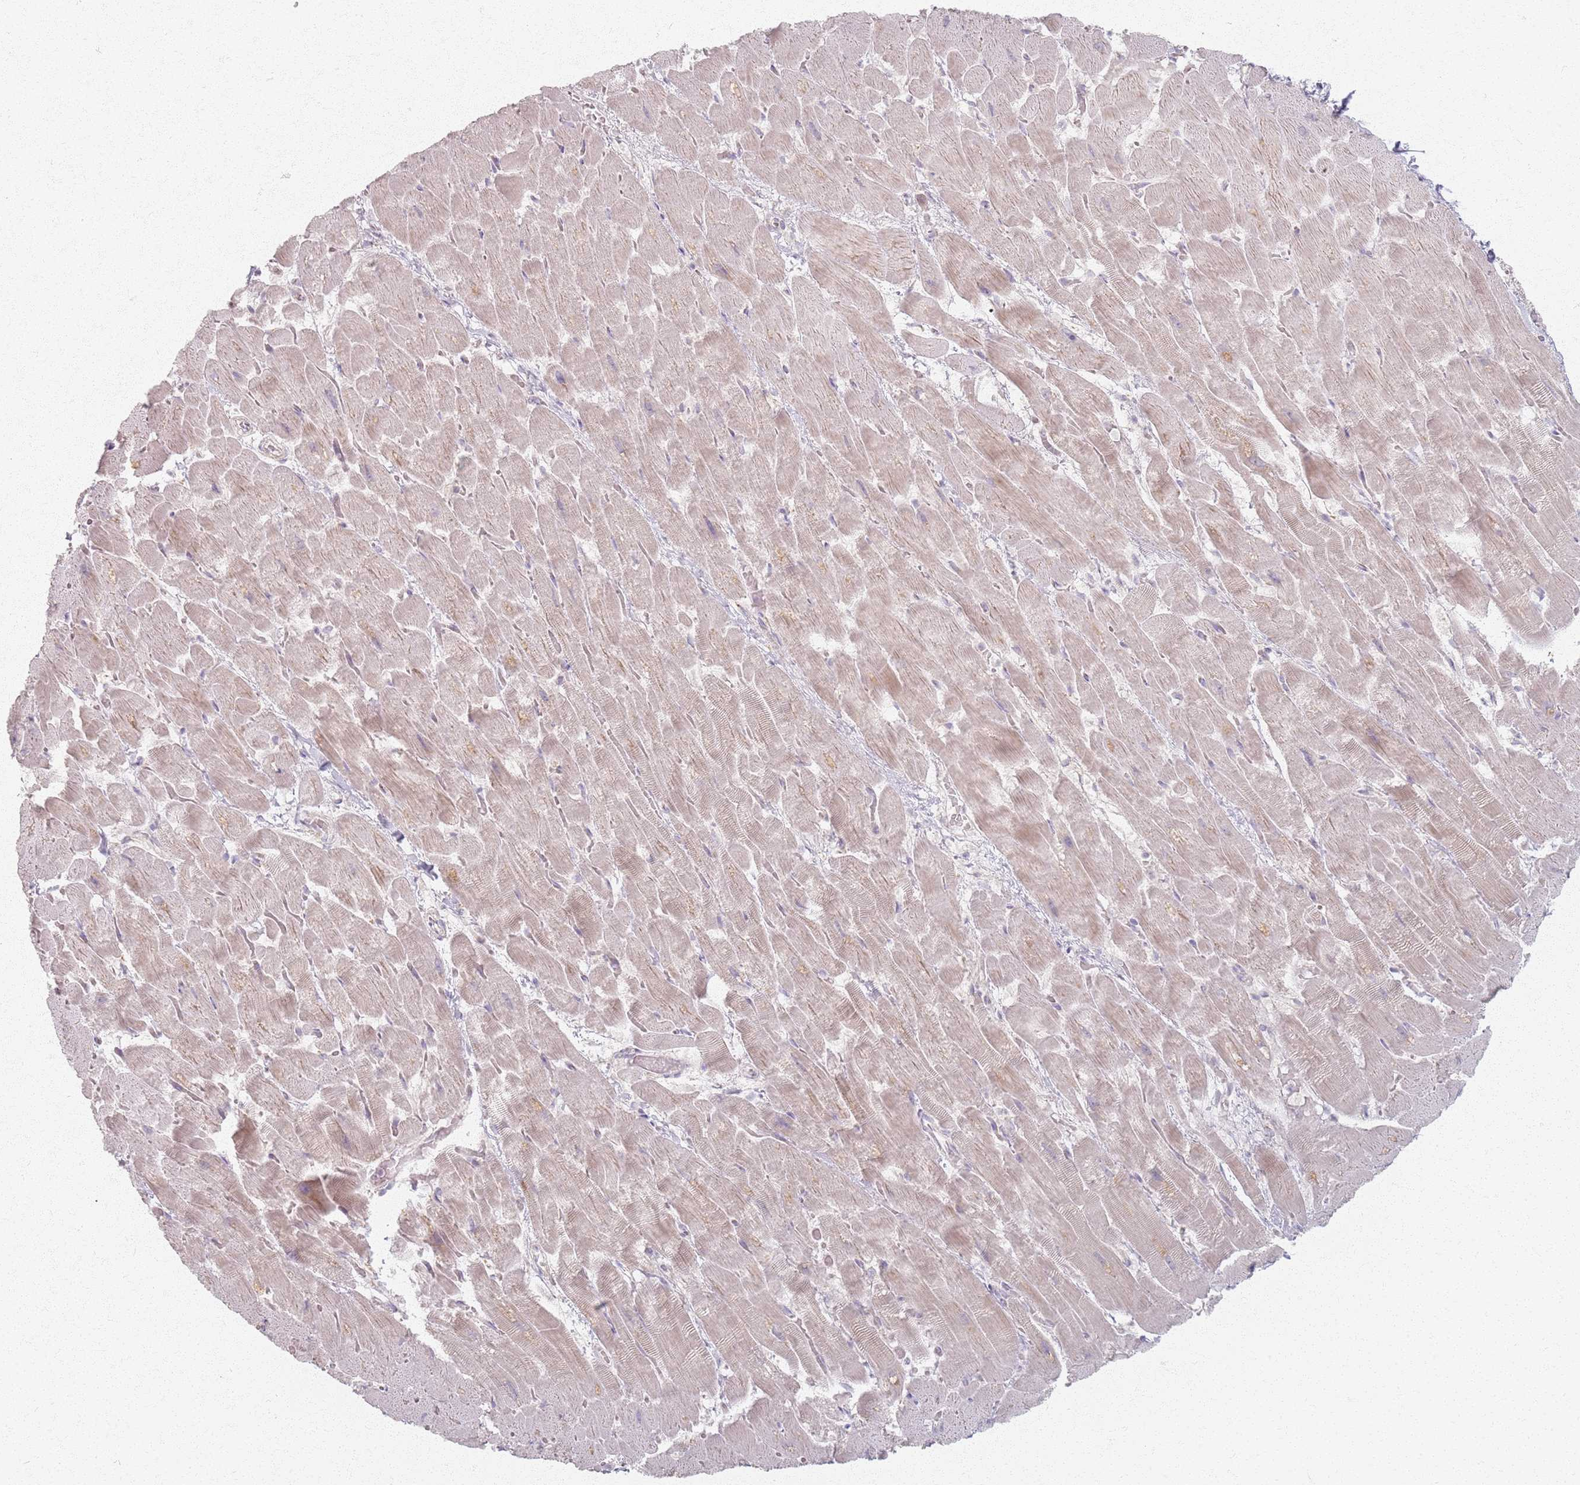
{"staining": {"intensity": "moderate", "quantity": "25%-75%", "location": "cytoplasmic/membranous"}, "tissue": "heart muscle", "cell_type": "Cardiomyocytes", "image_type": "normal", "snomed": [{"axis": "morphology", "description": "Normal tissue, NOS"}, {"axis": "topography", "description": "Heart"}], "caption": "Immunohistochemistry (IHC) micrograph of normal heart muscle stained for a protein (brown), which demonstrates medium levels of moderate cytoplasmic/membranous expression in about 25%-75% of cardiomyocytes.", "gene": "PKD2L2", "patient": {"sex": "male", "age": 37}}